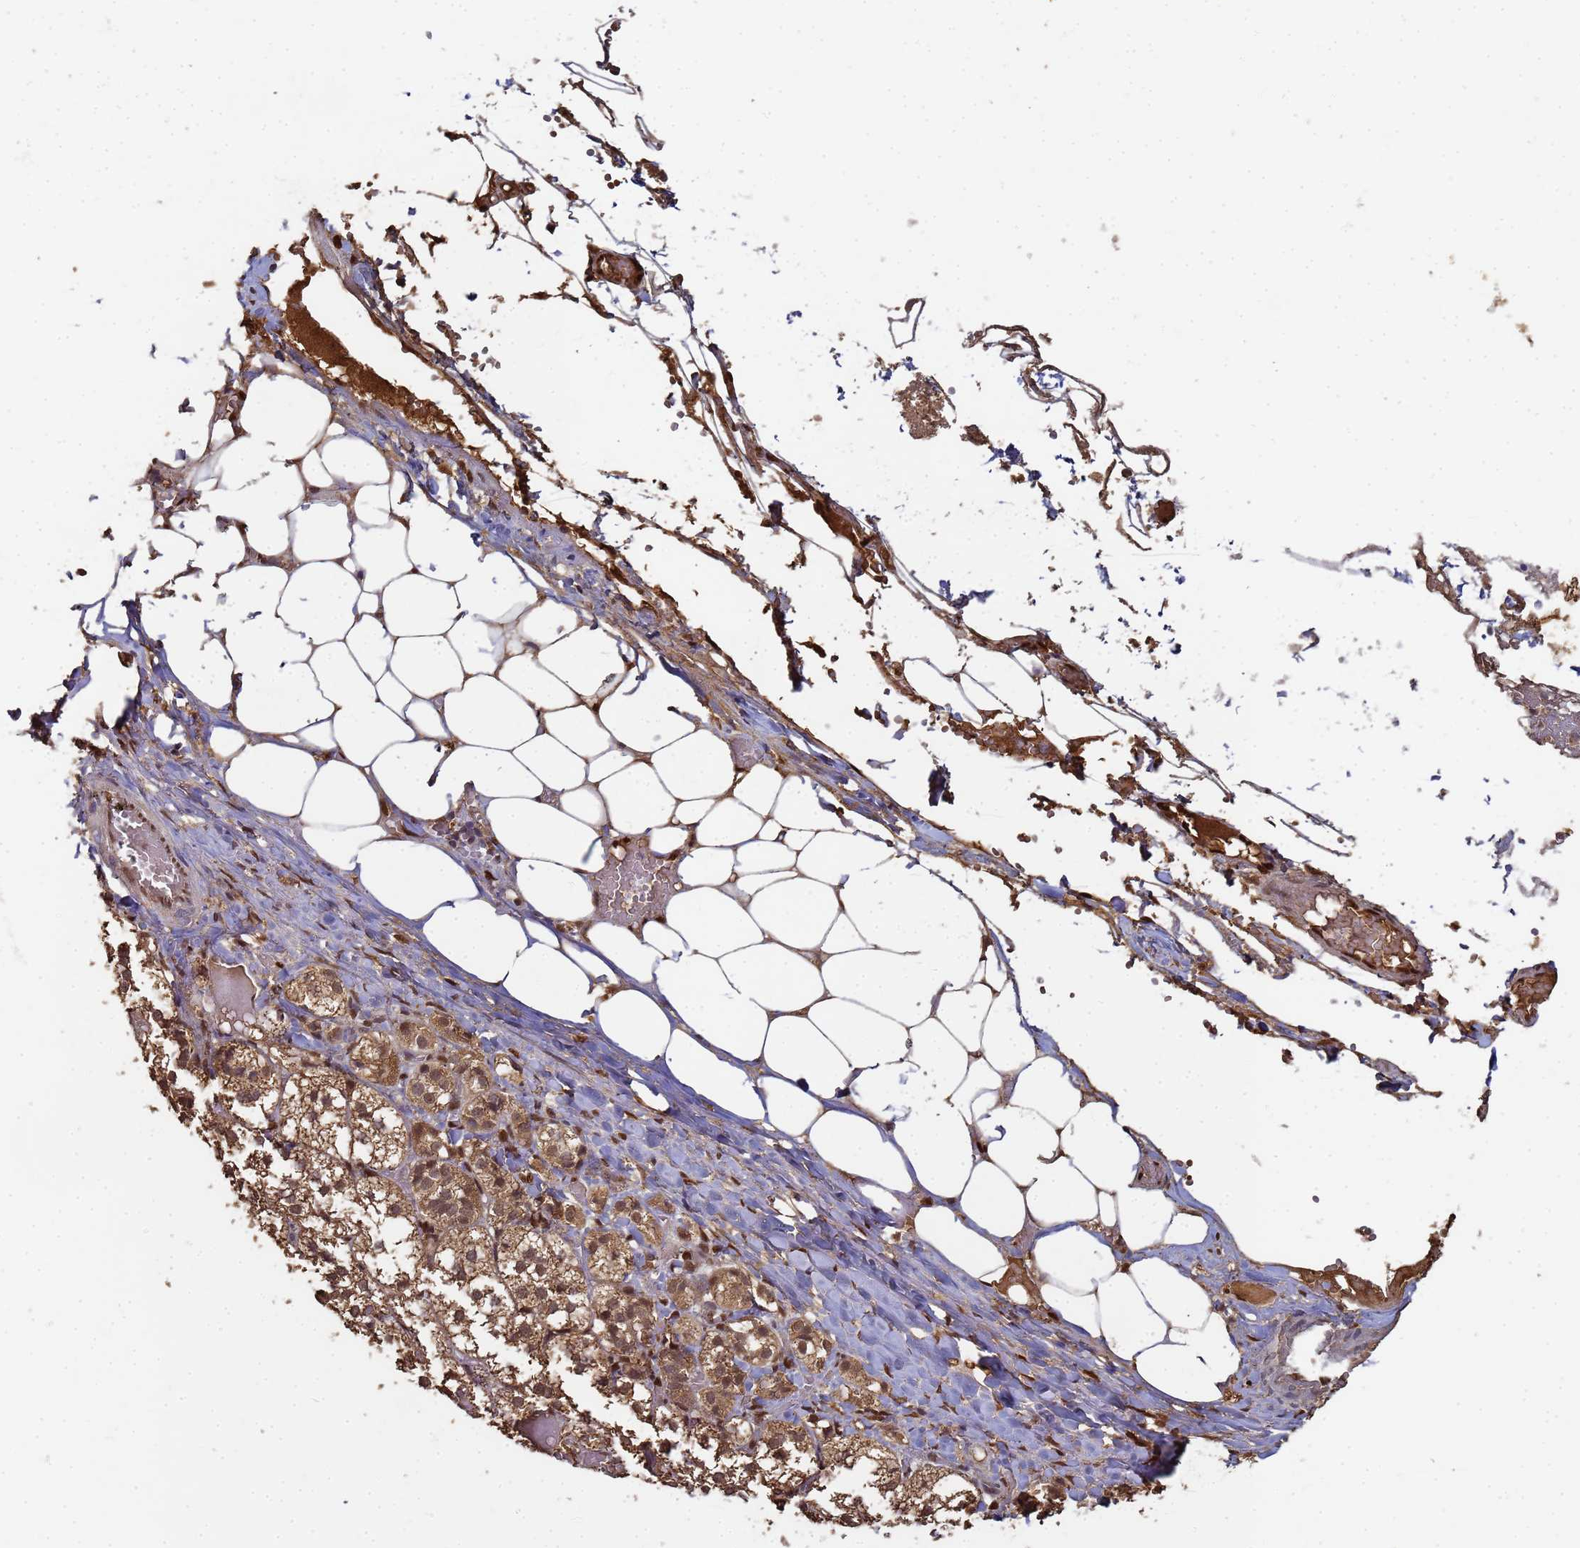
{"staining": {"intensity": "moderate", "quantity": ">75%", "location": "cytoplasmic/membranous"}, "tissue": "adrenal gland", "cell_type": "Glandular cells", "image_type": "normal", "snomed": [{"axis": "morphology", "description": "Normal tissue, NOS"}, {"axis": "topography", "description": "Adrenal gland"}], "caption": "Glandular cells show medium levels of moderate cytoplasmic/membranous expression in about >75% of cells in unremarkable adrenal gland.", "gene": "SECISBP2", "patient": {"sex": "female", "age": 61}}